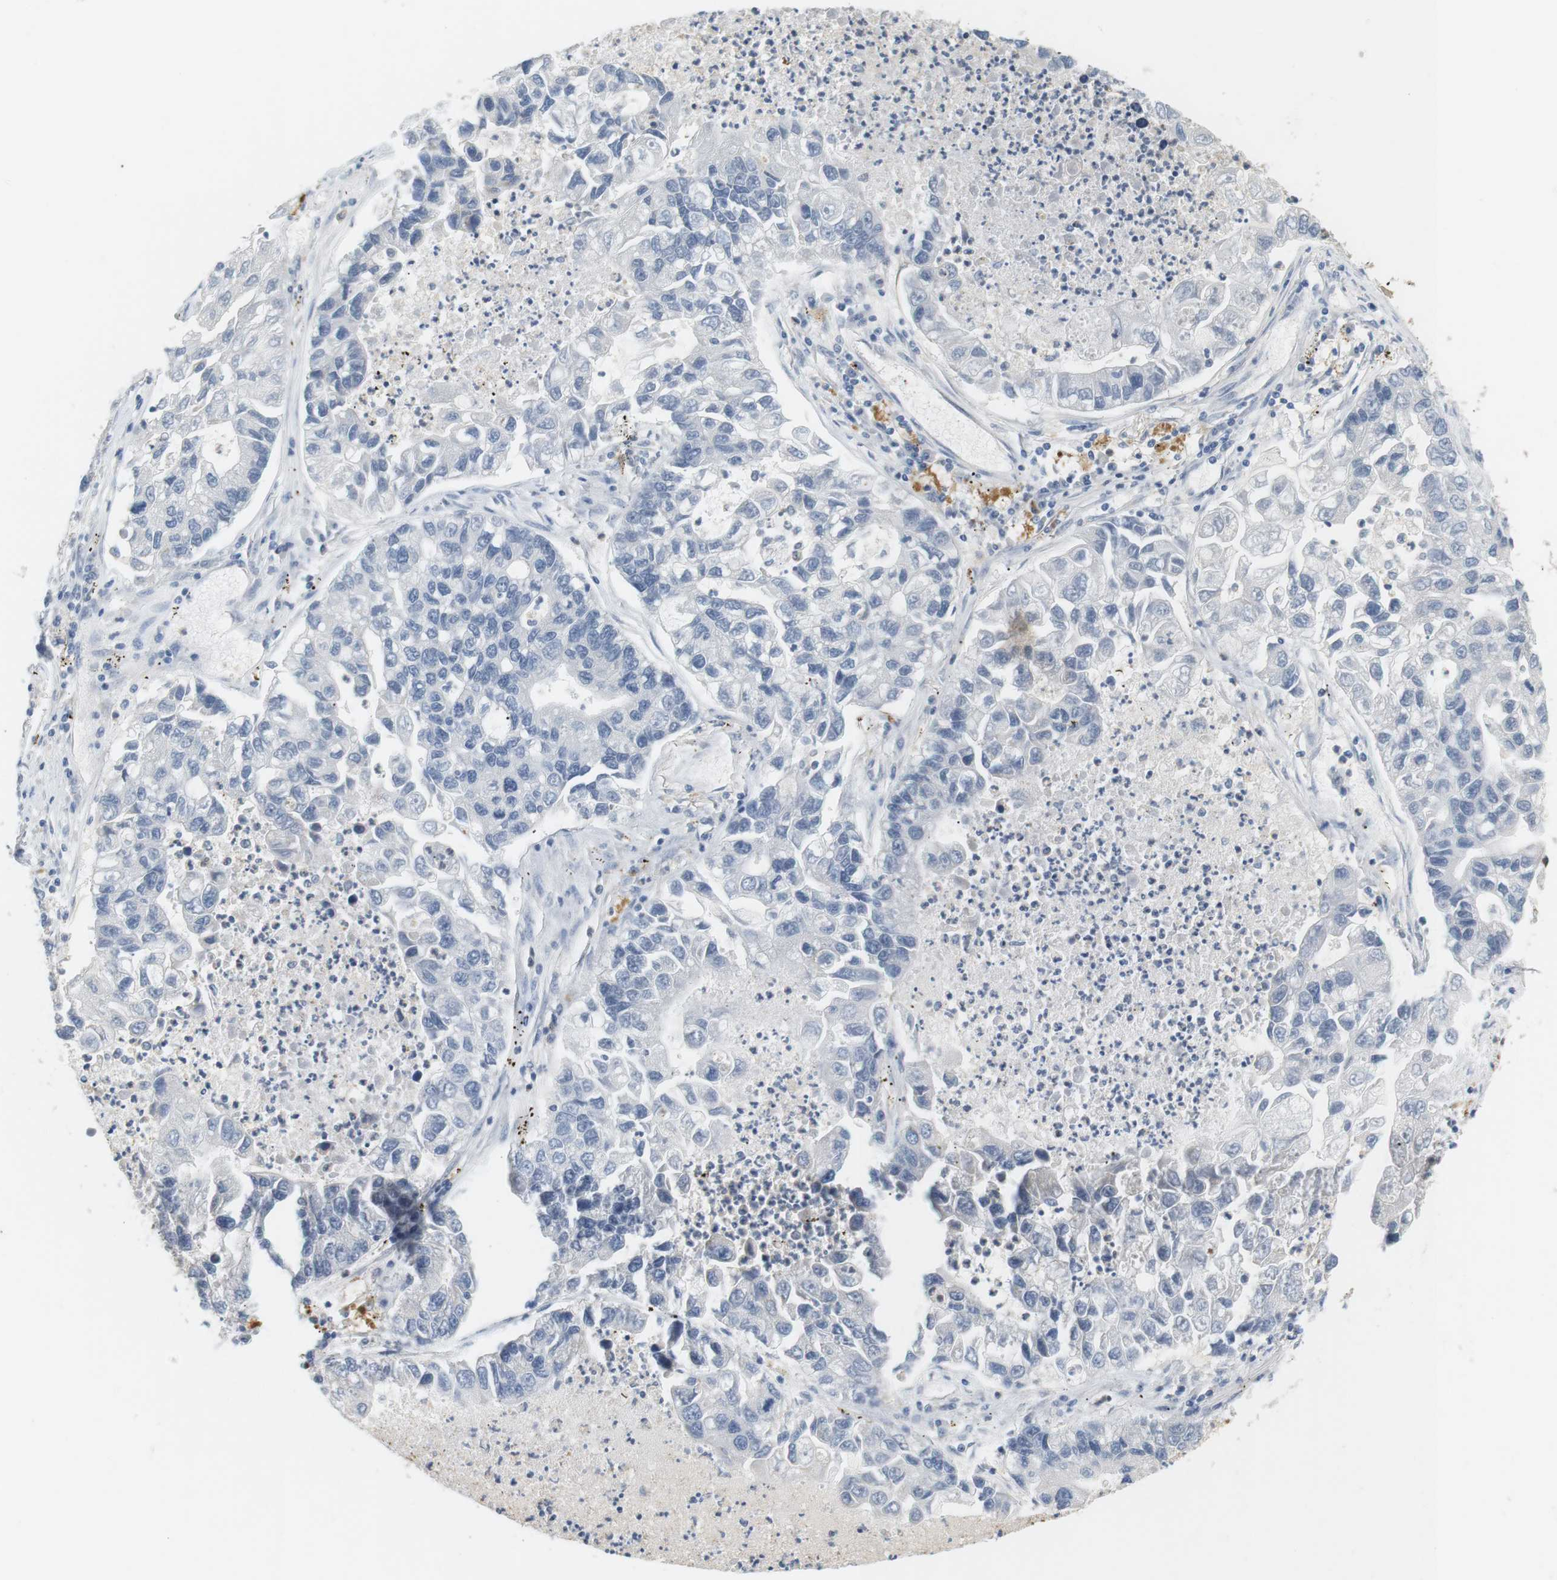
{"staining": {"intensity": "negative", "quantity": "none", "location": "none"}, "tissue": "lung cancer", "cell_type": "Tumor cells", "image_type": "cancer", "snomed": [{"axis": "morphology", "description": "Adenocarcinoma, NOS"}, {"axis": "topography", "description": "Lung"}], "caption": "DAB immunohistochemical staining of human lung cancer (adenocarcinoma) shows no significant staining in tumor cells.", "gene": "CD300E", "patient": {"sex": "female", "age": 51}}